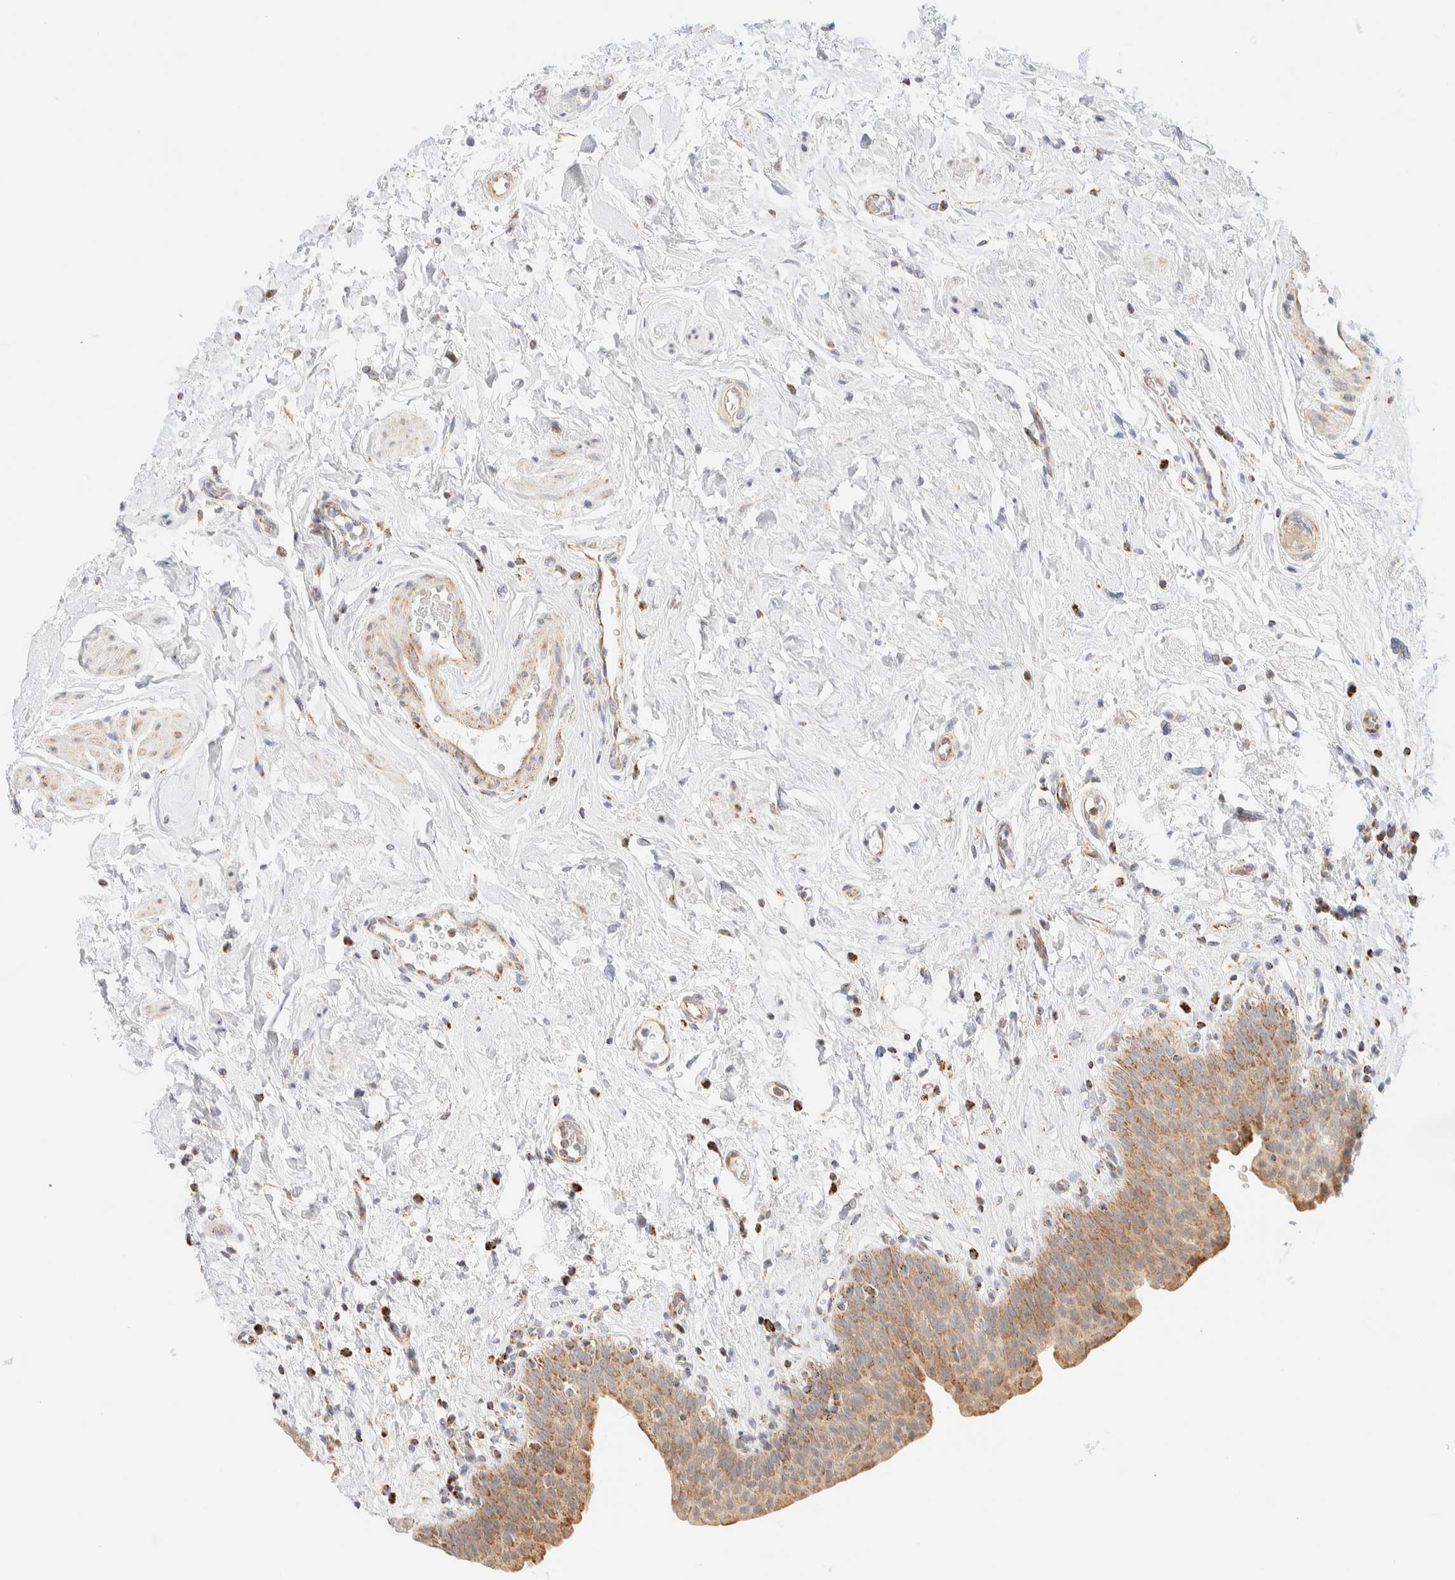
{"staining": {"intensity": "moderate", "quantity": ">75%", "location": "cytoplasmic/membranous"}, "tissue": "urinary bladder", "cell_type": "Urothelial cells", "image_type": "normal", "snomed": [{"axis": "morphology", "description": "Normal tissue, NOS"}, {"axis": "topography", "description": "Urinary bladder"}], "caption": "Immunohistochemical staining of unremarkable urinary bladder reveals medium levels of moderate cytoplasmic/membranous expression in about >75% of urothelial cells. (IHC, brightfield microscopy, high magnification).", "gene": "PPM1K", "patient": {"sex": "male", "age": 83}}